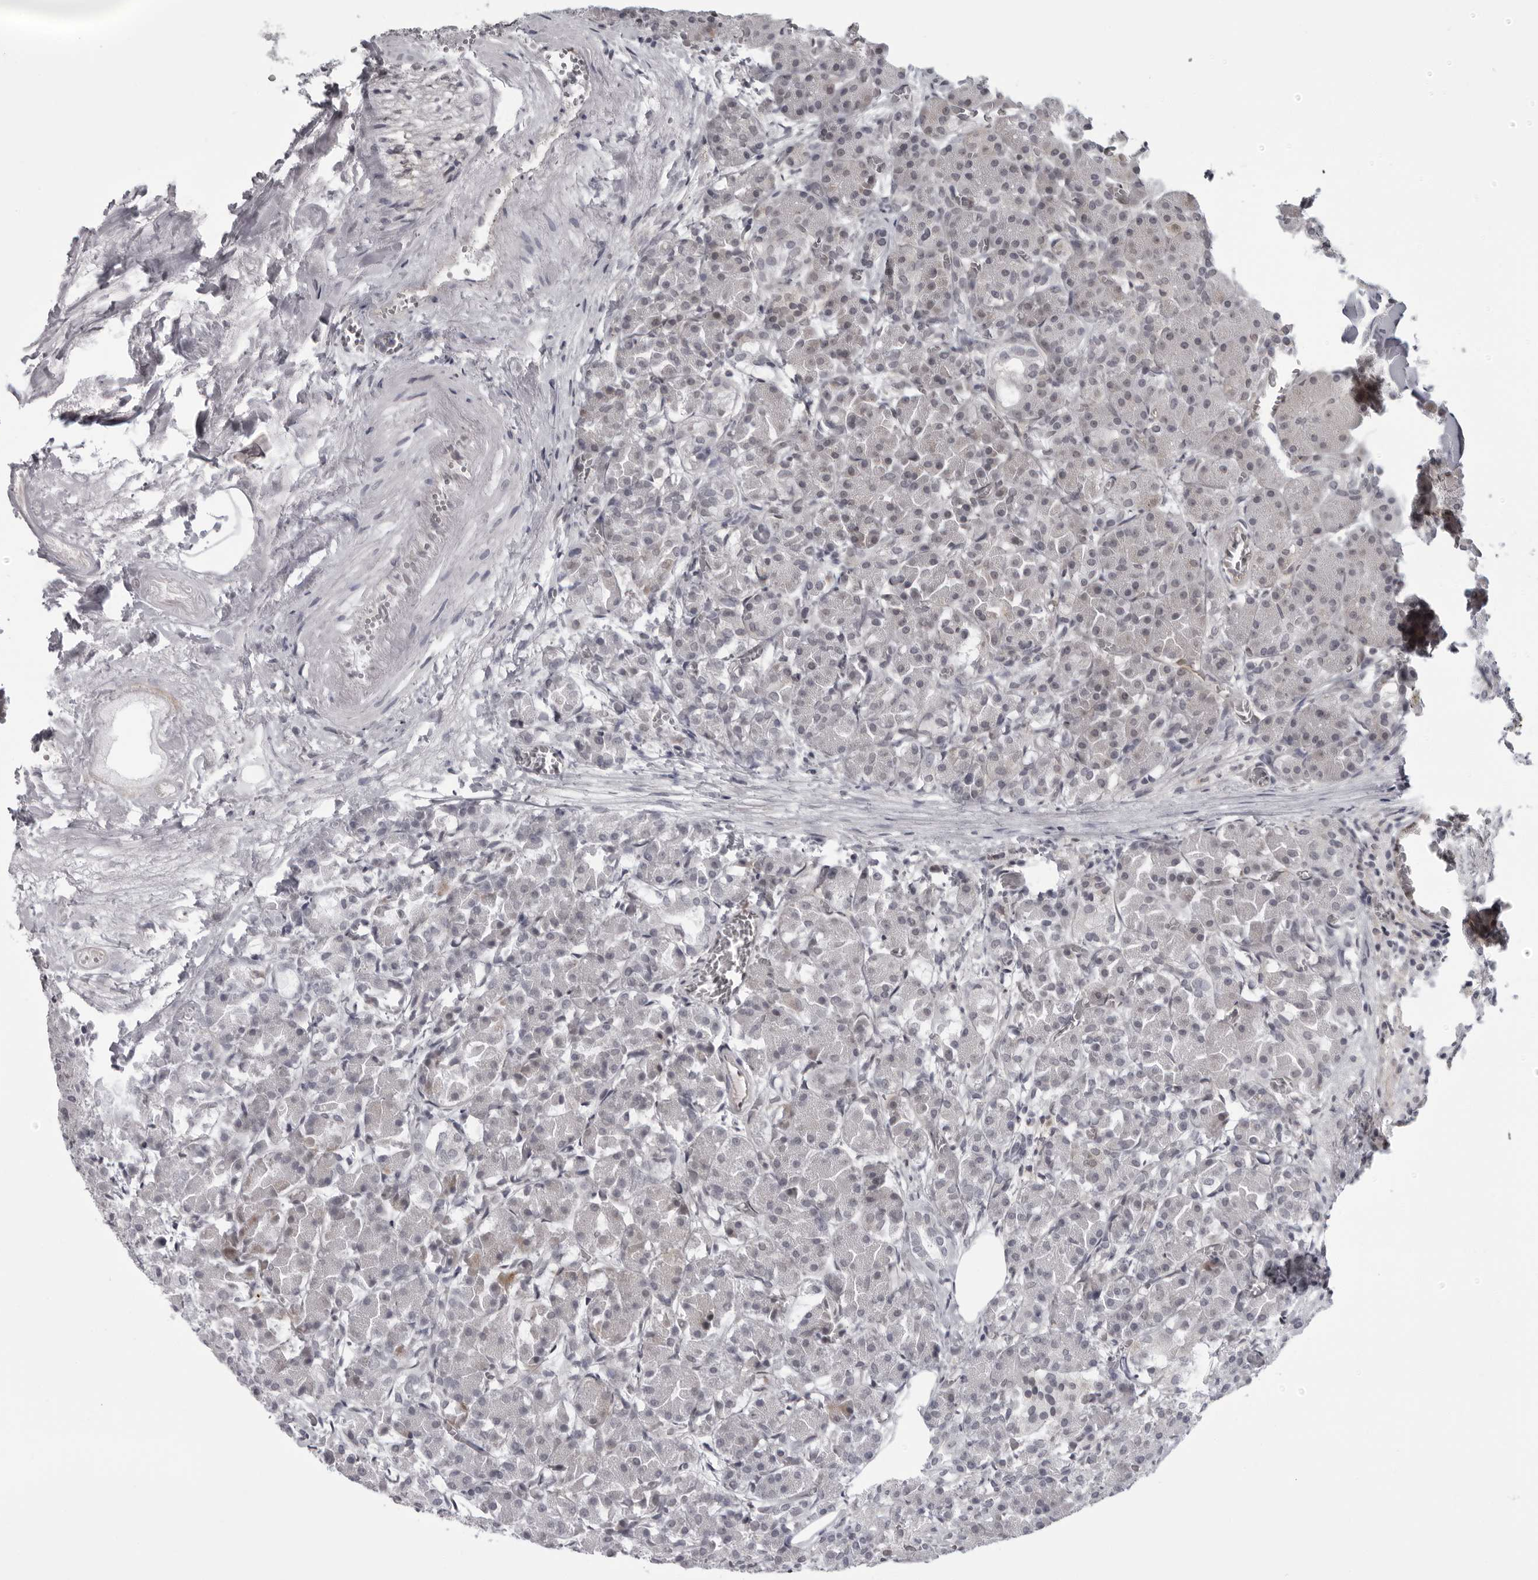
{"staining": {"intensity": "negative", "quantity": "none", "location": "none"}, "tissue": "pancreas", "cell_type": "Exocrine glandular cells", "image_type": "normal", "snomed": [{"axis": "morphology", "description": "Normal tissue, NOS"}, {"axis": "topography", "description": "Pancreas"}], "caption": "Immunohistochemical staining of unremarkable pancreas displays no significant staining in exocrine glandular cells.", "gene": "MAPK12", "patient": {"sex": "male", "age": 63}}